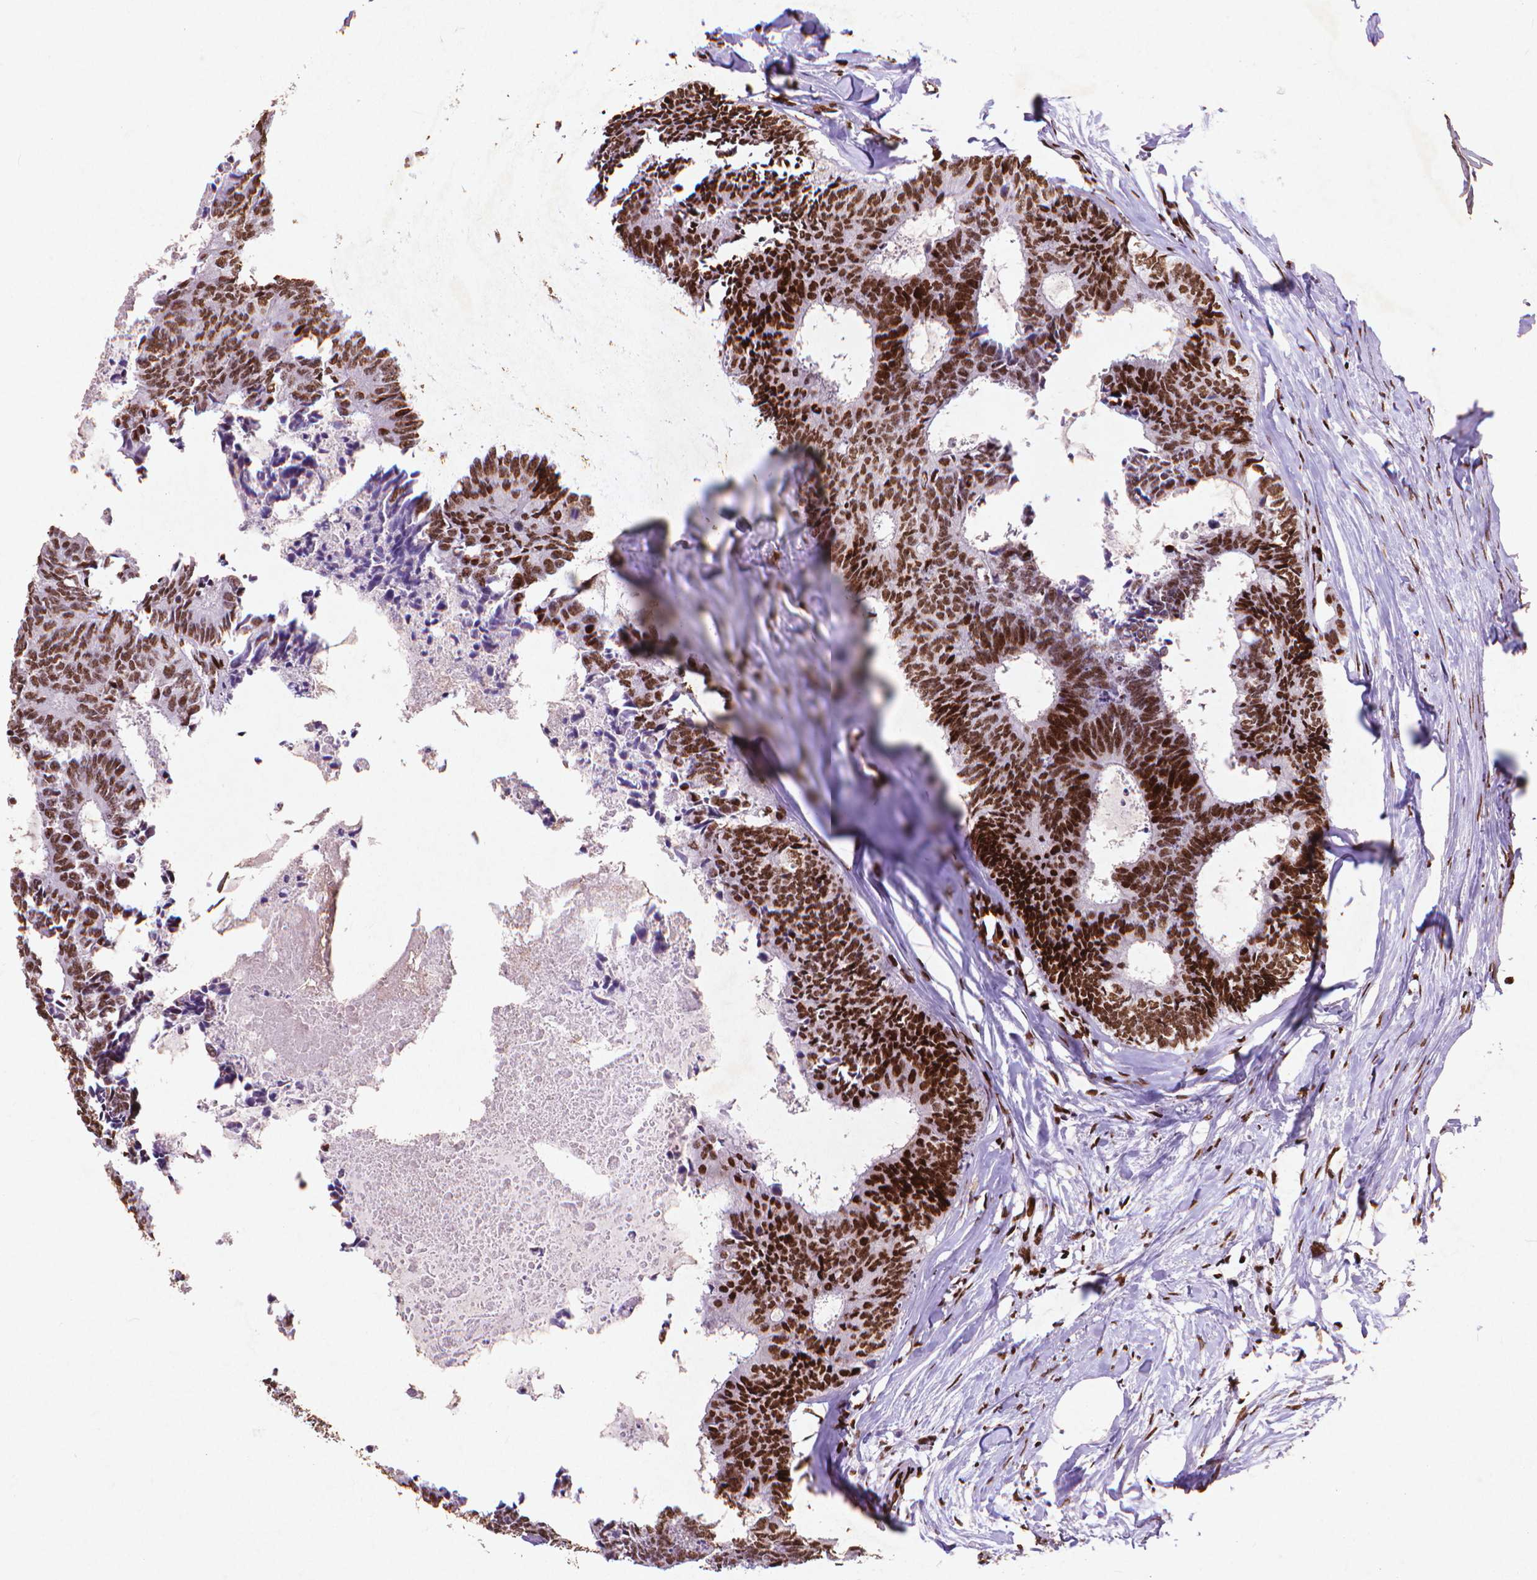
{"staining": {"intensity": "strong", "quantity": ">75%", "location": "nuclear"}, "tissue": "colorectal cancer", "cell_type": "Tumor cells", "image_type": "cancer", "snomed": [{"axis": "morphology", "description": "Adenocarcinoma, NOS"}, {"axis": "topography", "description": "Colon"}, {"axis": "topography", "description": "Rectum"}], "caption": "High-magnification brightfield microscopy of colorectal adenocarcinoma stained with DAB (brown) and counterstained with hematoxylin (blue). tumor cells exhibit strong nuclear staining is present in about>75% of cells.", "gene": "CITED2", "patient": {"sex": "male", "age": 57}}